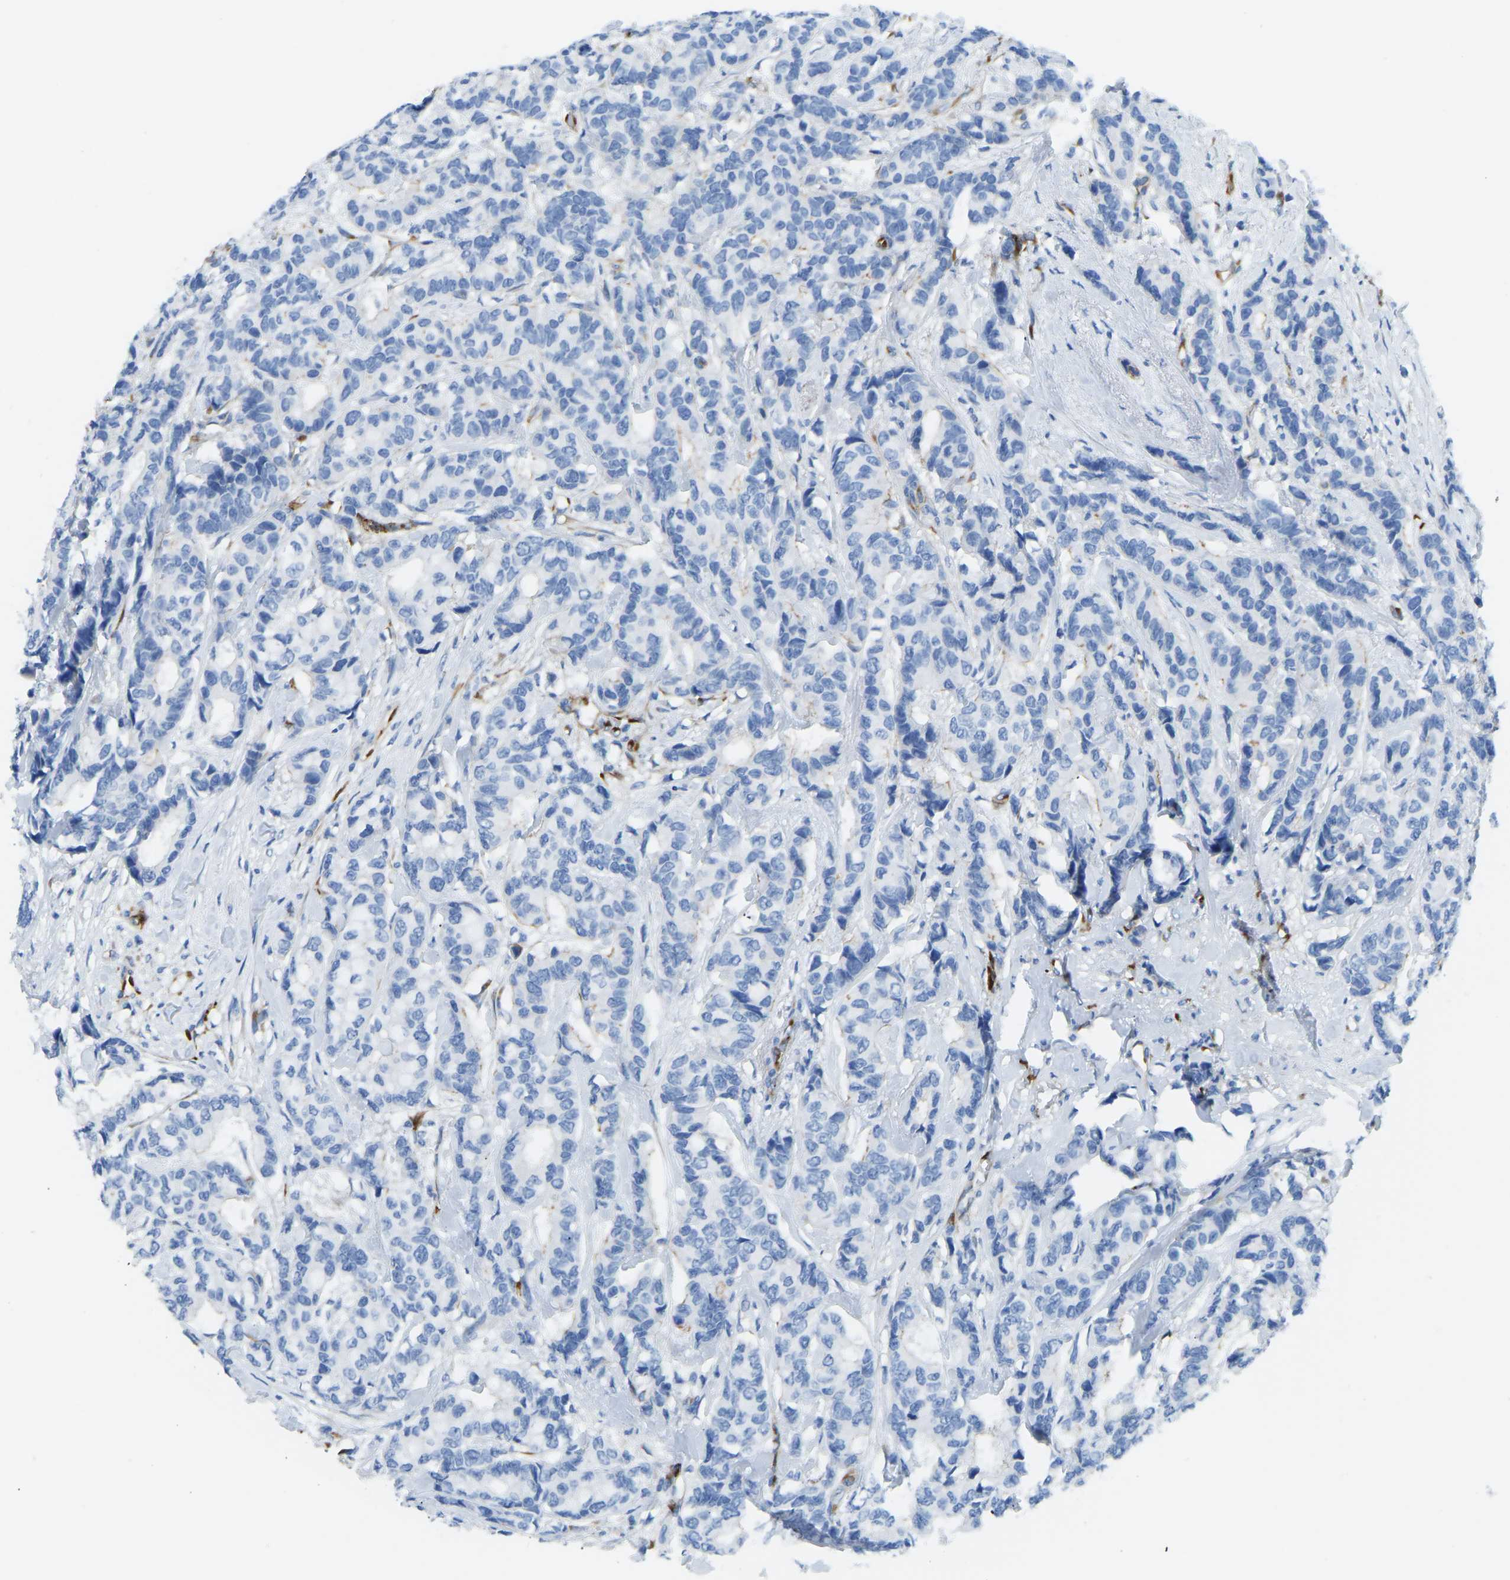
{"staining": {"intensity": "negative", "quantity": "none", "location": "none"}, "tissue": "breast cancer", "cell_type": "Tumor cells", "image_type": "cancer", "snomed": [{"axis": "morphology", "description": "Duct carcinoma"}, {"axis": "topography", "description": "Breast"}], "caption": "High power microscopy image of an immunohistochemistry (IHC) image of breast cancer, revealing no significant staining in tumor cells.", "gene": "COL15A1", "patient": {"sex": "female", "age": 87}}